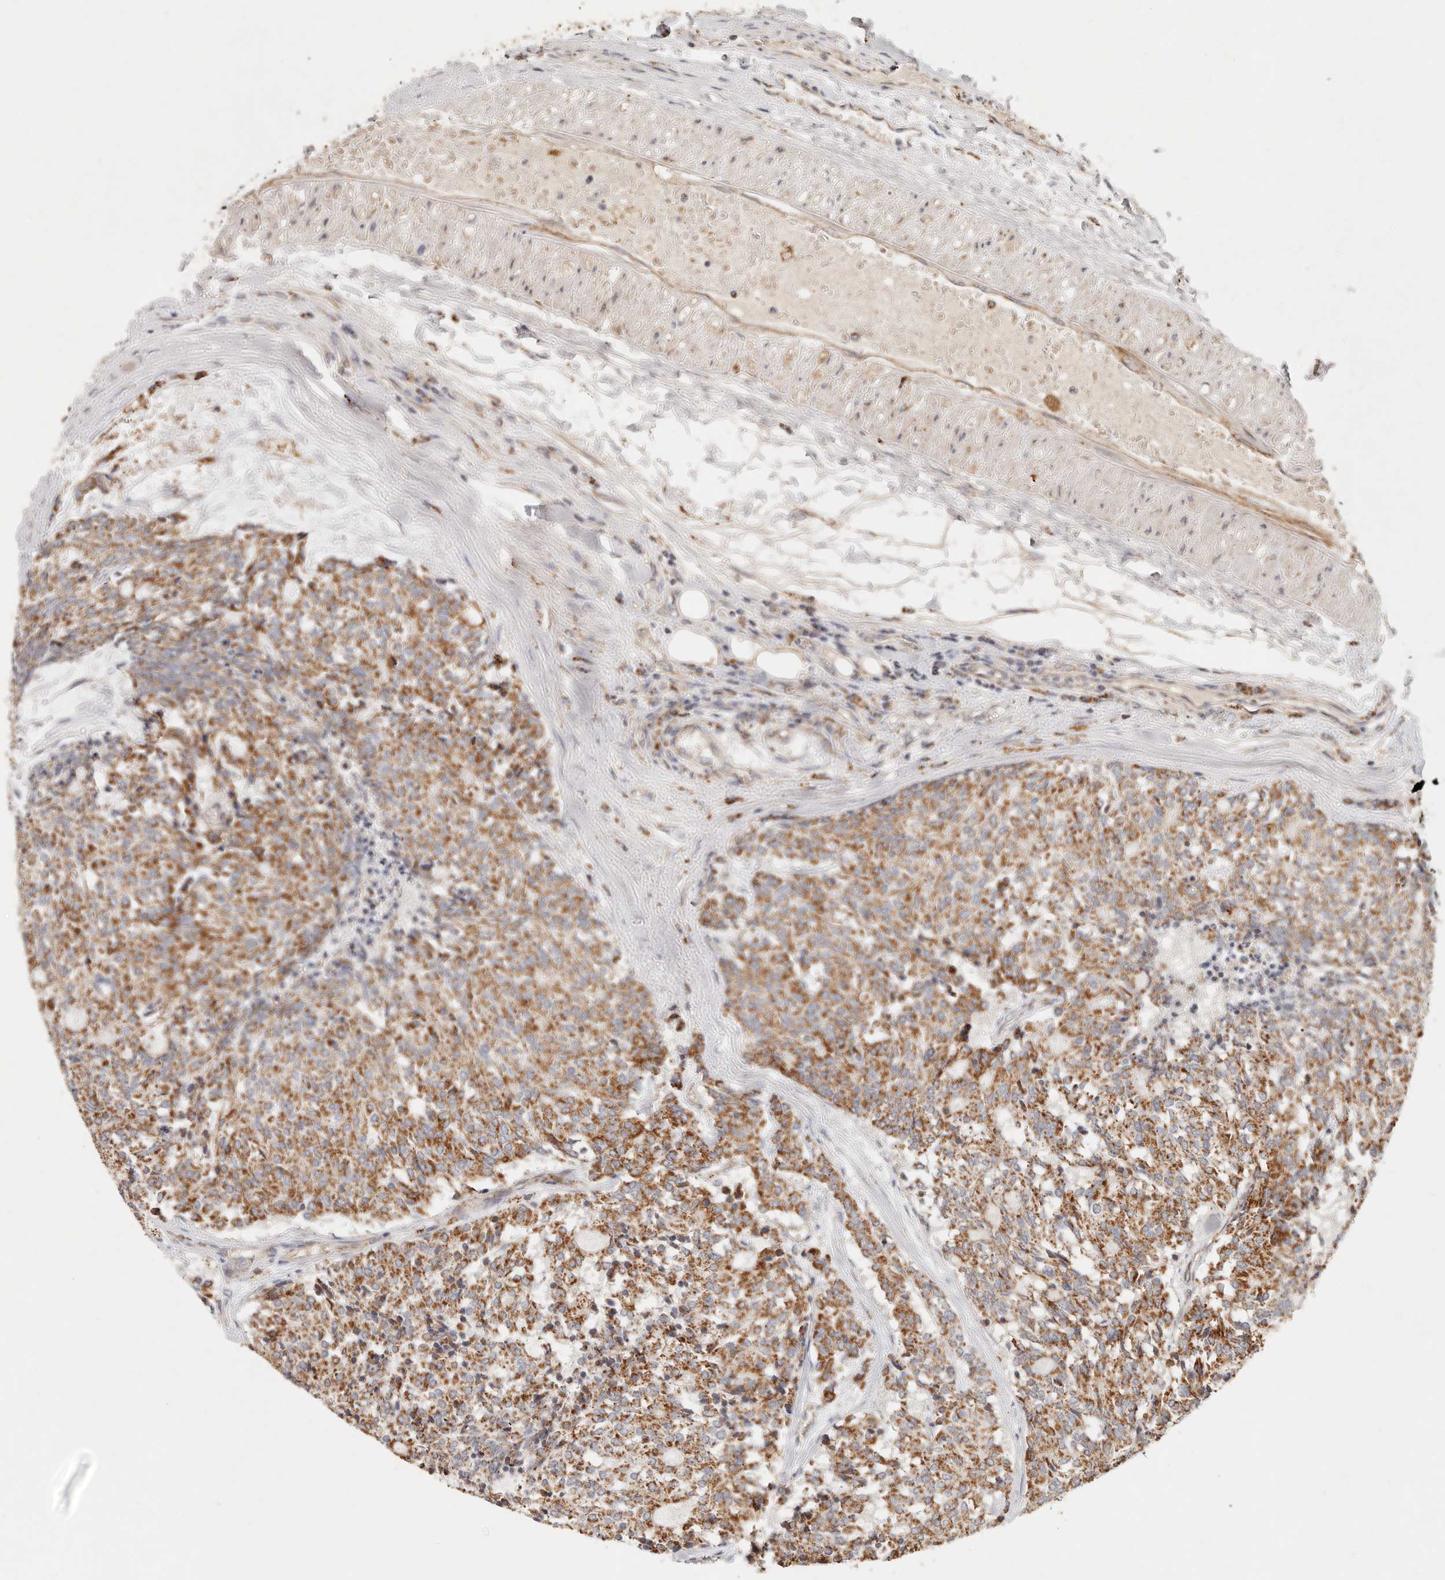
{"staining": {"intensity": "strong", "quantity": ">75%", "location": "cytoplasmic/membranous"}, "tissue": "carcinoid", "cell_type": "Tumor cells", "image_type": "cancer", "snomed": [{"axis": "morphology", "description": "Carcinoid, malignant, NOS"}, {"axis": "topography", "description": "Pancreas"}], "caption": "A brown stain labels strong cytoplasmic/membranous positivity of a protein in carcinoid tumor cells.", "gene": "ARHGEF10L", "patient": {"sex": "female", "age": 54}}